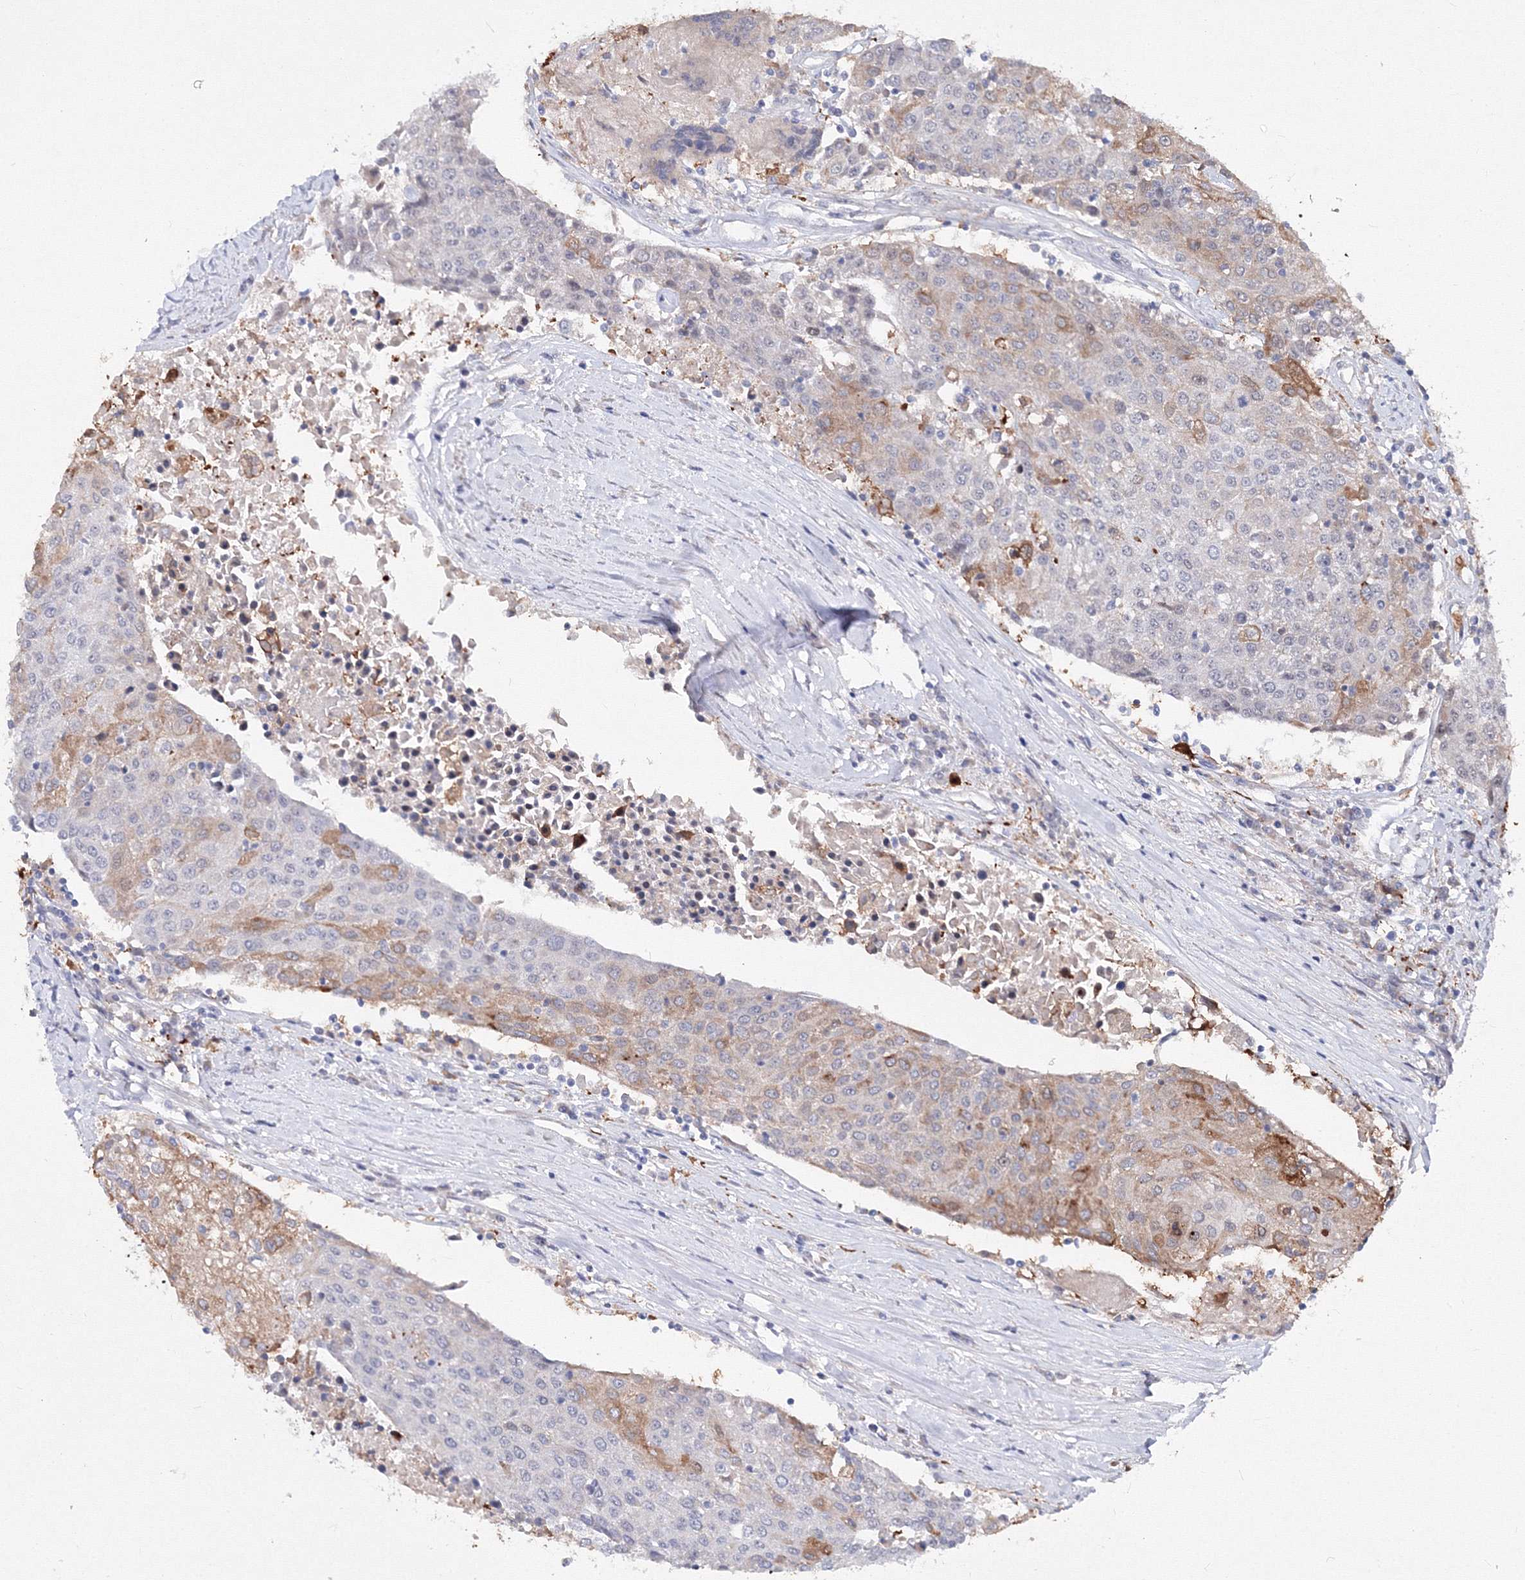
{"staining": {"intensity": "moderate", "quantity": "<25%", "location": "cytoplasmic/membranous"}, "tissue": "urothelial cancer", "cell_type": "Tumor cells", "image_type": "cancer", "snomed": [{"axis": "morphology", "description": "Urothelial carcinoma, High grade"}, {"axis": "topography", "description": "Urinary bladder"}], "caption": "There is low levels of moderate cytoplasmic/membranous positivity in tumor cells of urothelial carcinoma (high-grade), as demonstrated by immunohistochemical staining (brown color).", "gene": "C11orf52", "patient": {"sex": "female", "age": 85}}